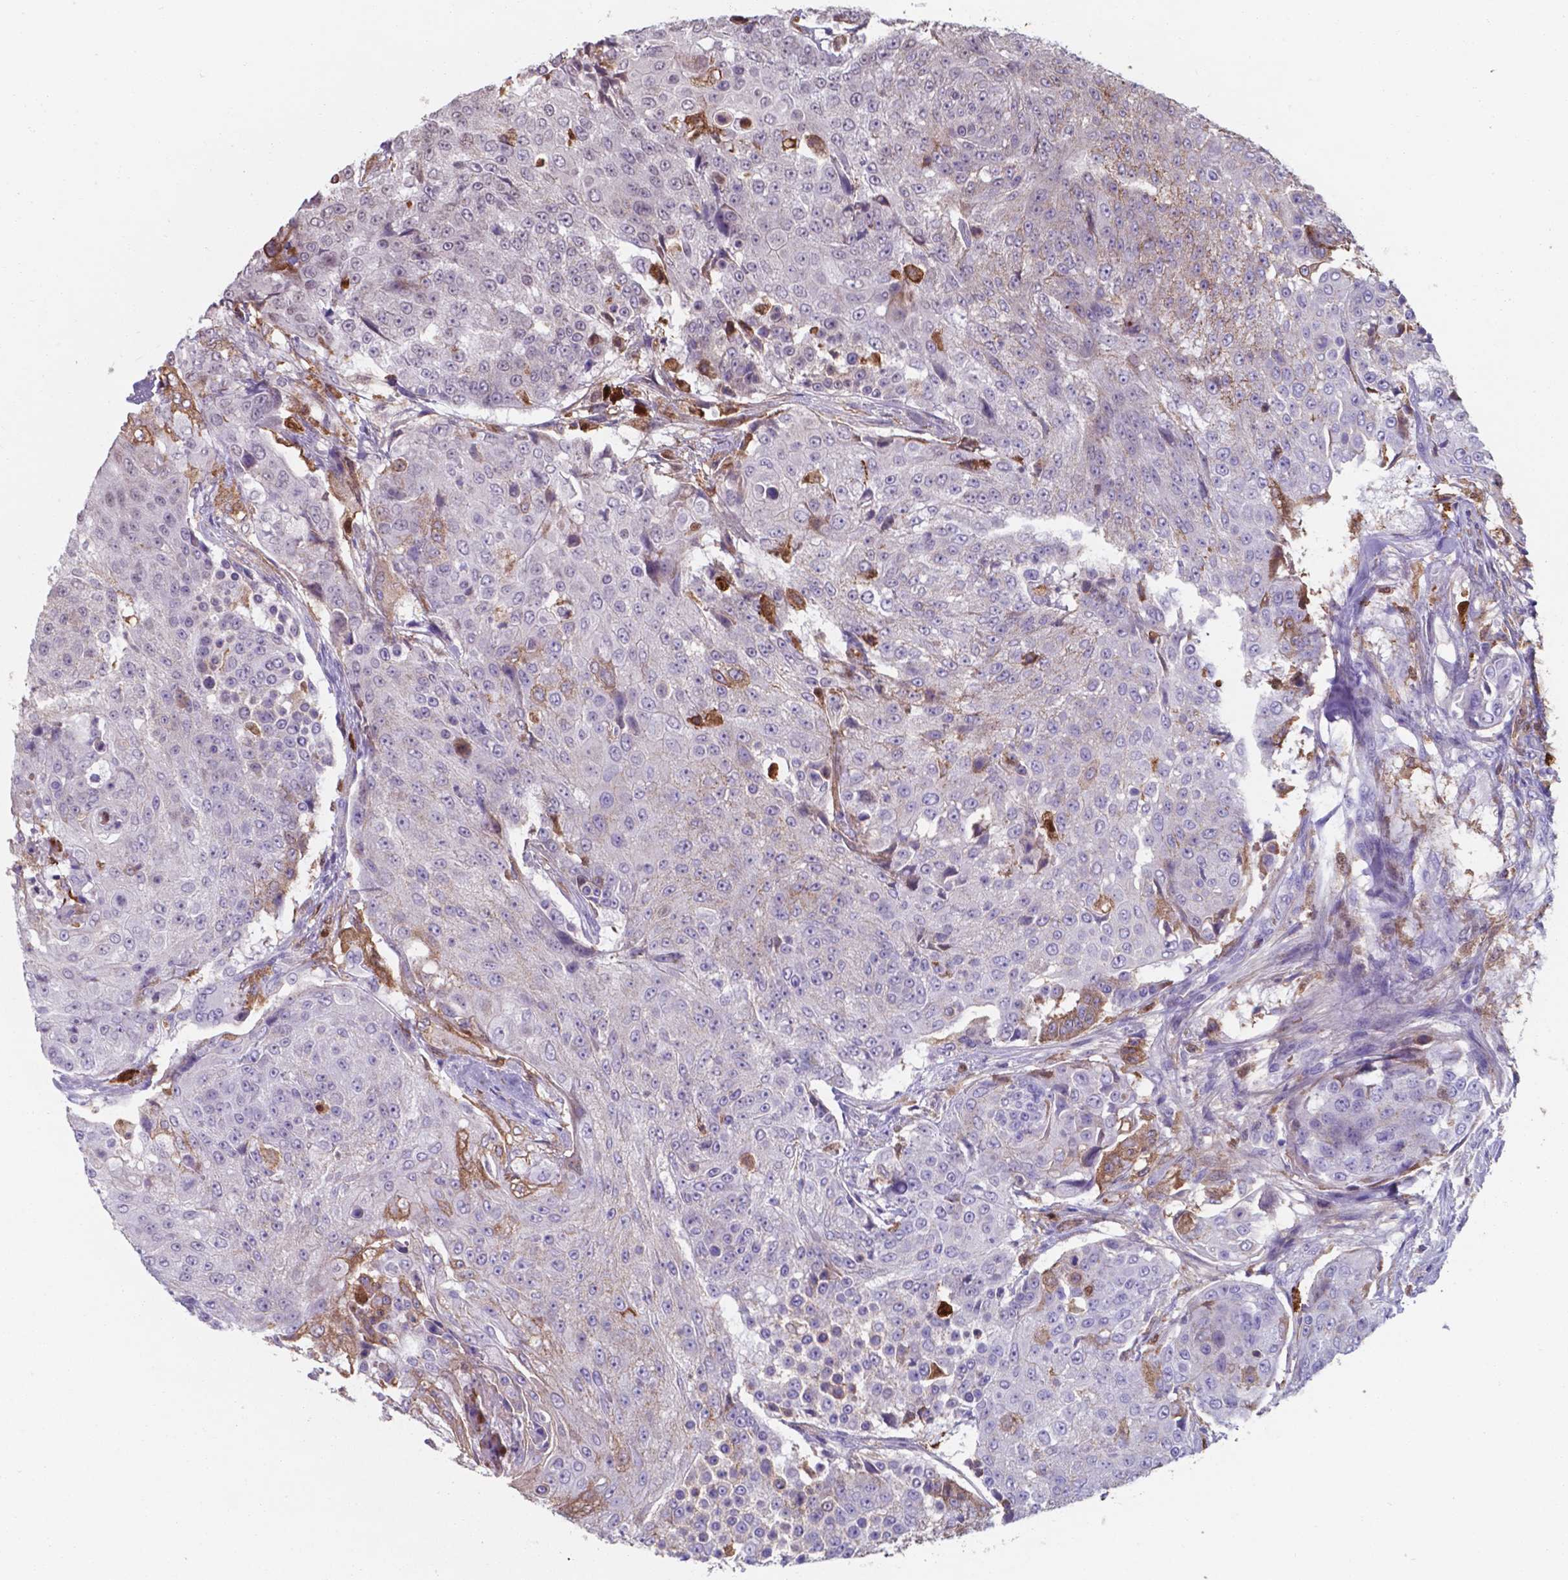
{"staining": {"intensity": "negative", "quantity": "none", "location": "none"}, "tissue": "urothelial cancer", "cell_type": "Tumor cells", "image_type": "cancer", "snomed": [{"axis": "morphology", "description": "Urothelial carcinoma, High grade"}, {"axis": "topography", "description": "Urinary bladder"}], "caption": "Protein analysis of high-grade urothelial carcinoma shows no significant staining in tumor cells.", "gene": "SERPINA1", "patient": {"sex": "female", "age": 63}}